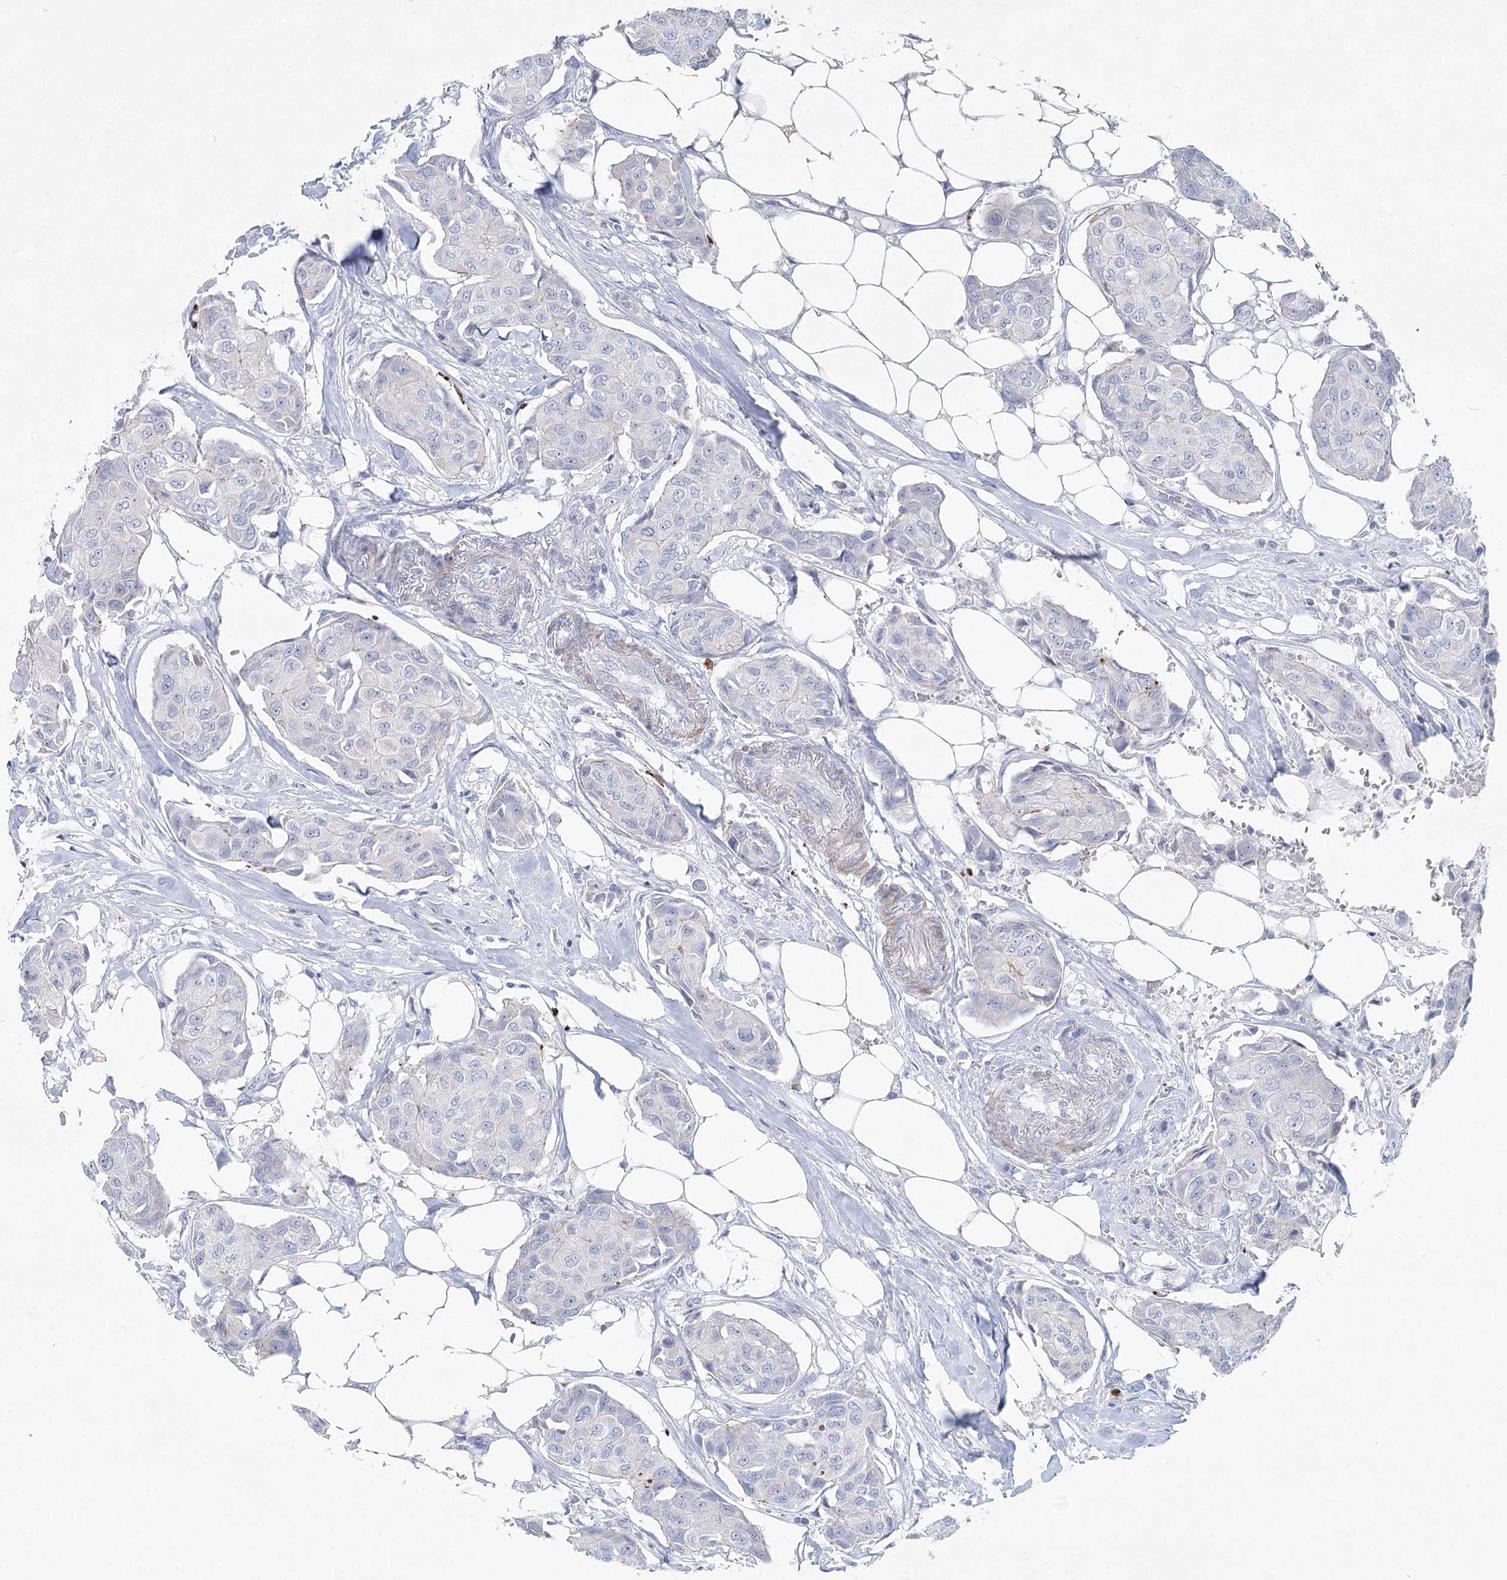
{"staining": {"intensity": "negative", "quantity": "none", "location": "none"}, "tissue": "breast cancer", "cell_type": "Tumor cells", "image_type": "cancer", "snomed": [{"axis": "morphology", "description": "Duct carcinoma"}, {"axis": "topography", "description": "Breast"}], "caption": "Tumor cells show no significant protein positivity in infiltrating ductal carcinoma (breast). (DAB immunohistochemistry with hematoxylin counter stain).", "gene": "WDR74", "patient": {"sex": "female", "age": 80}}